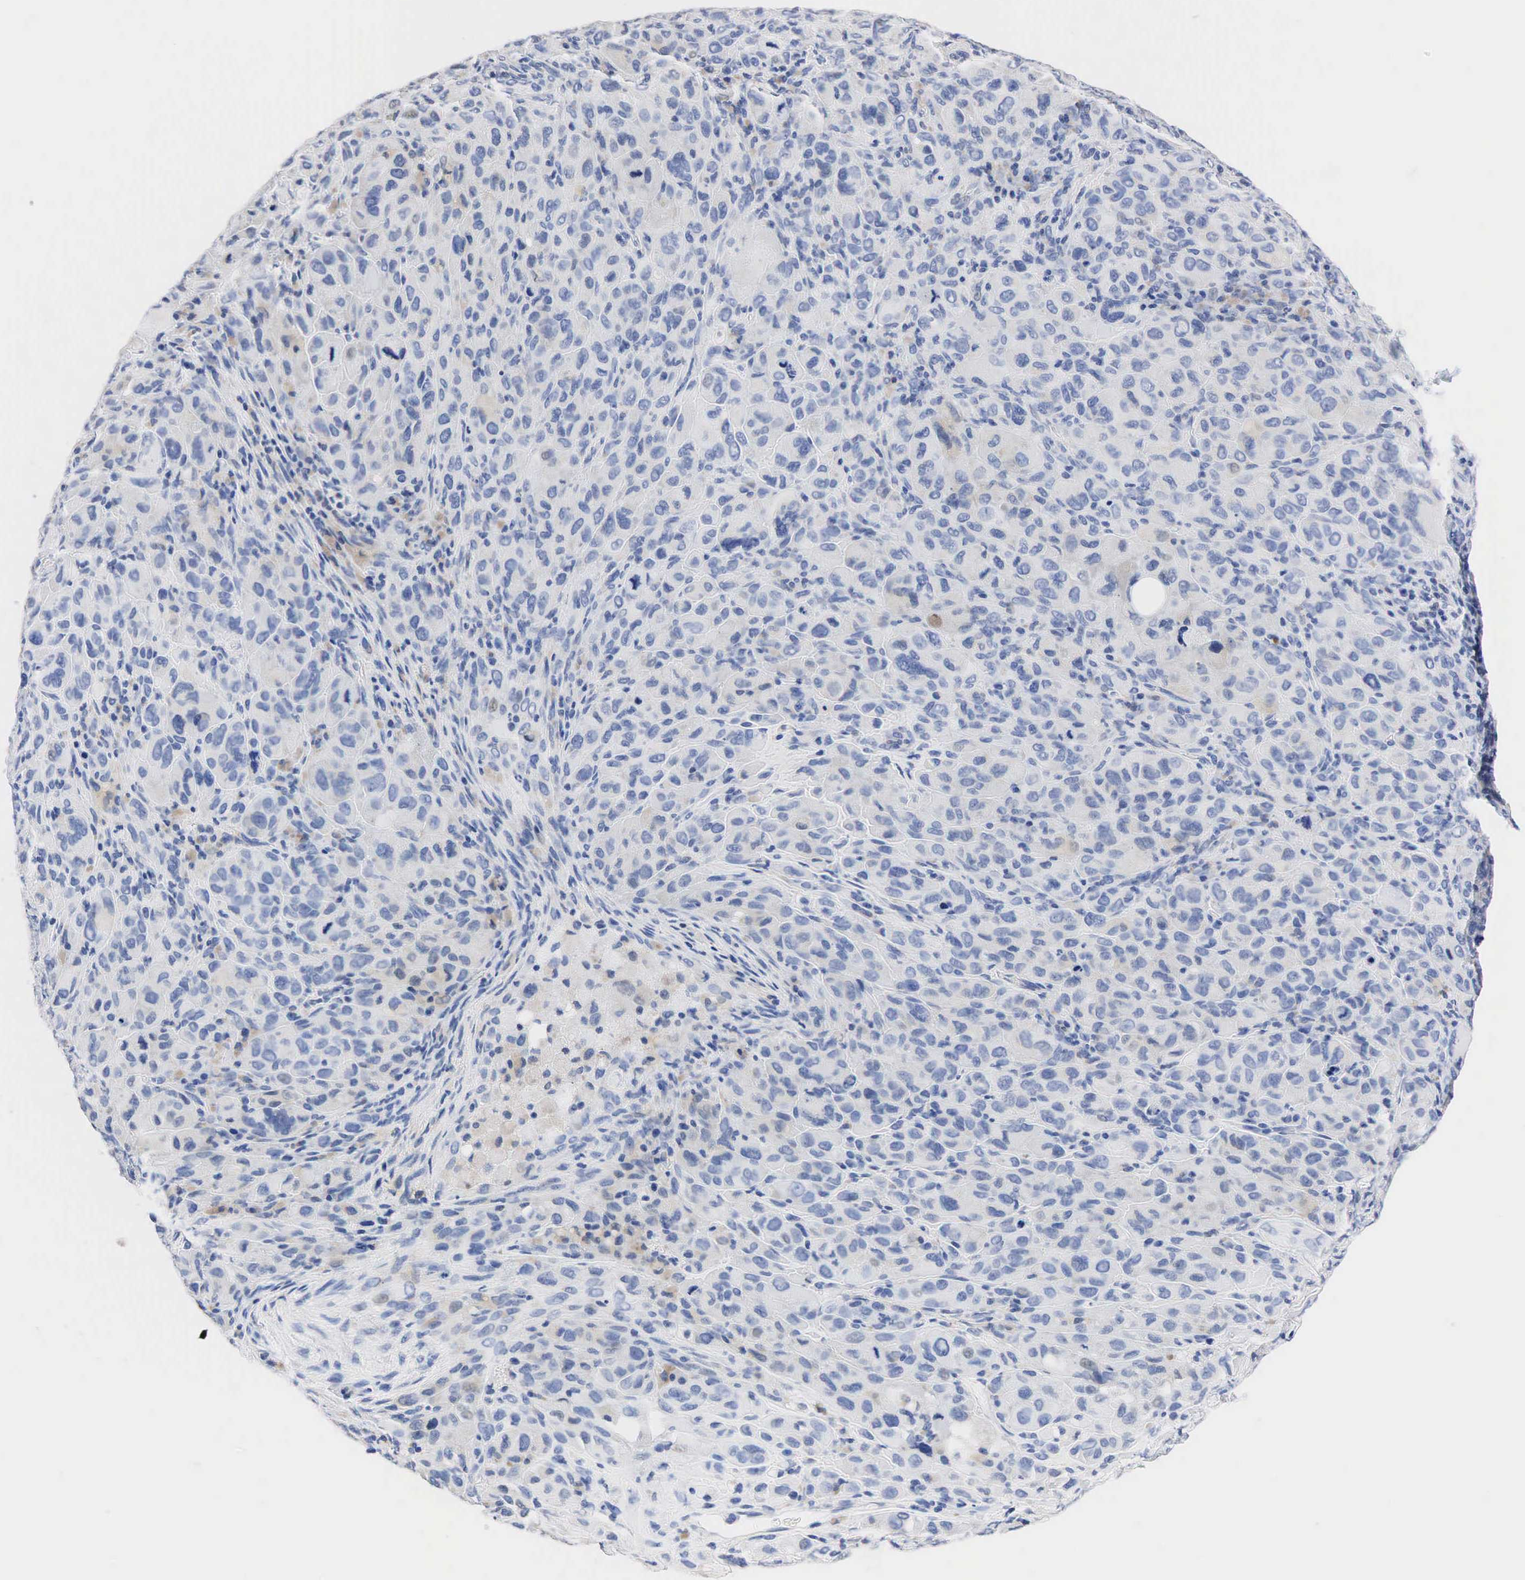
{"staining": {"intensity": "weak", "quantity": "<25%", "location": "cytoplasmic/membranous"}, "tissue": "melanoma", "cell_type": "Tumor cells", "image_type": "cancer", "snomed": [{"axis": "morphology", "description": "Malignant melanoma, Metastatic site"}, {"axis": "topography", "description": "Skin"}], "caption": "Immunohistochemistry (IHC) of melanoma reveals no positivity in tumor cells.", "gene": "SST", "patient": {"sex": "male", "age": 32}}